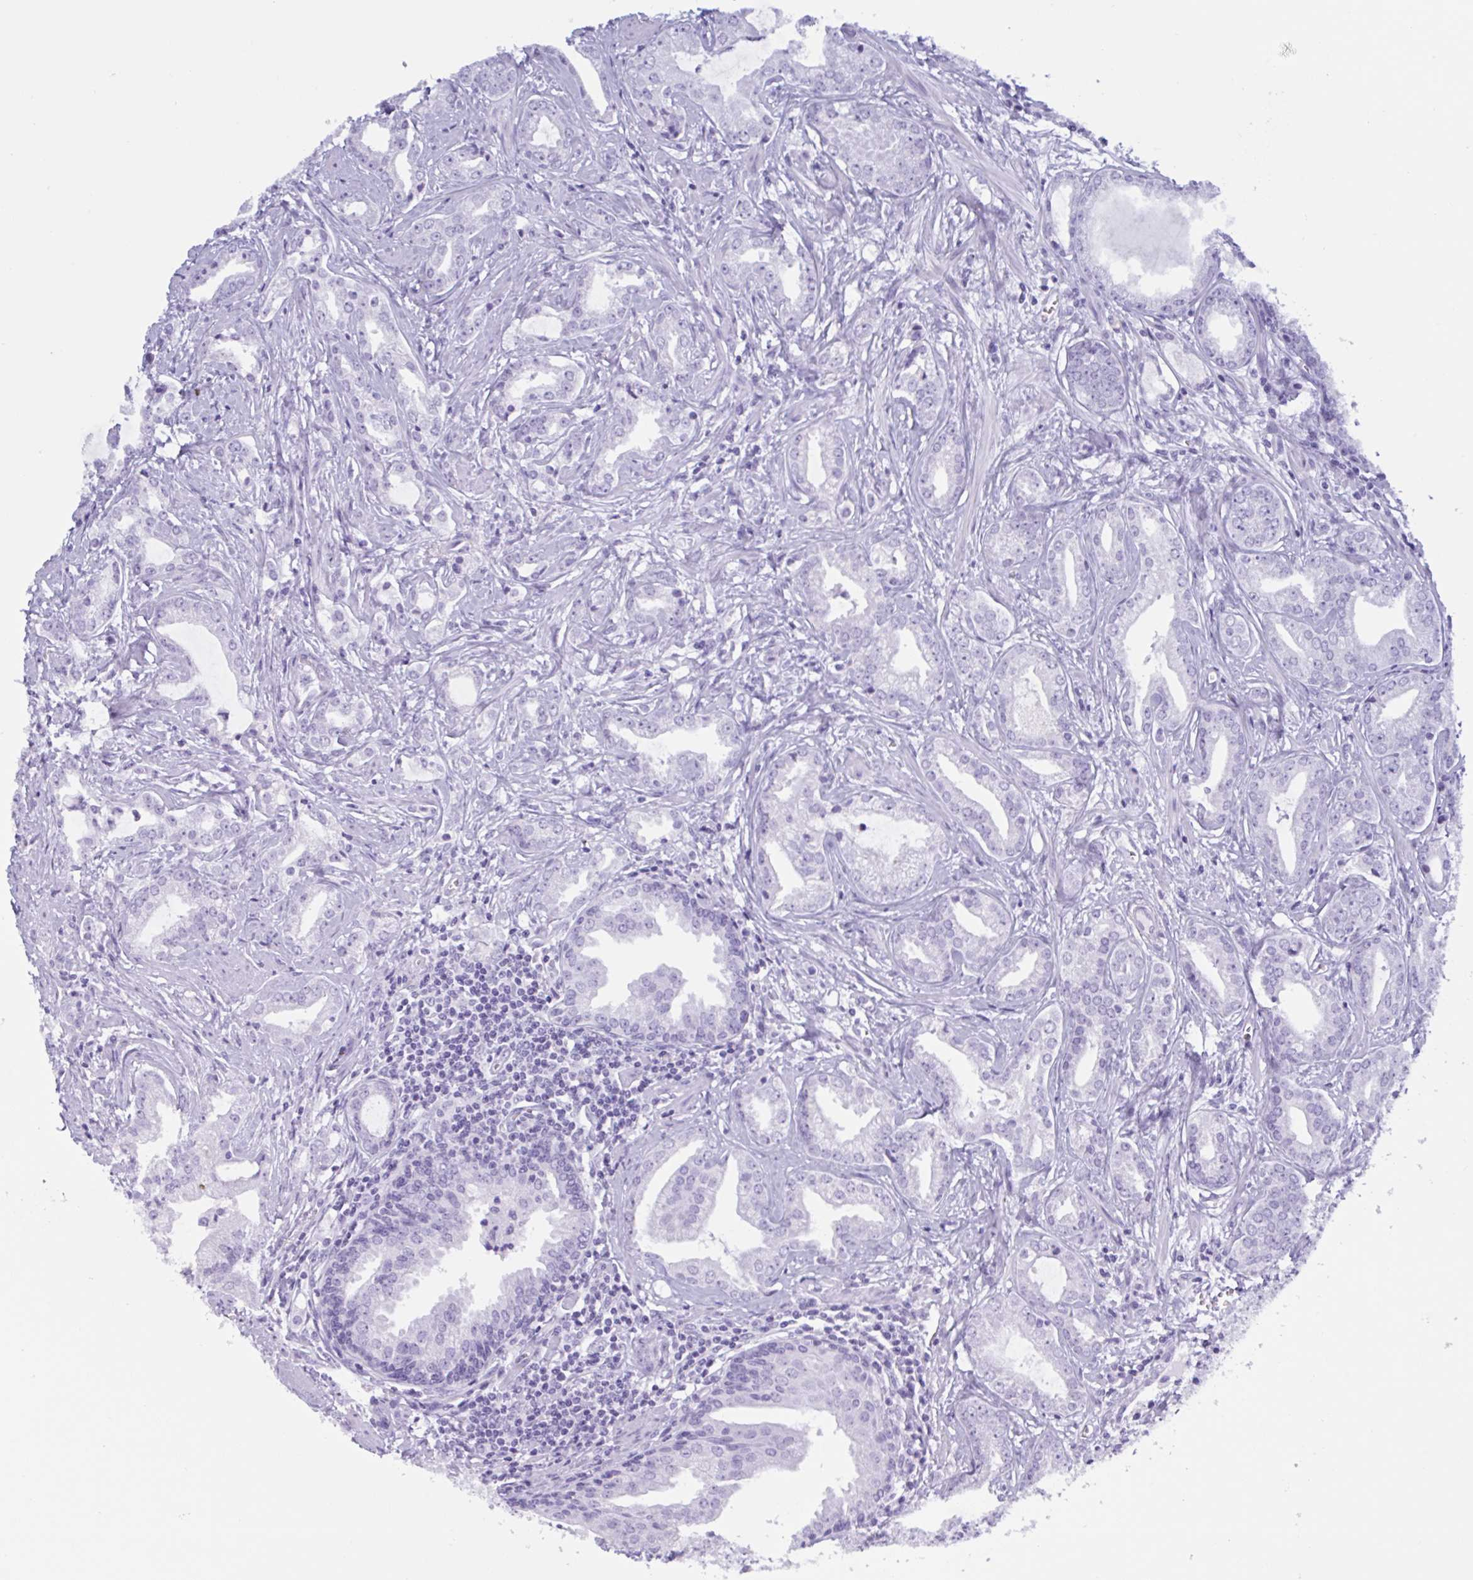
{"staining": {"intensity": "negative", "quantity": "none", "location": "none"}, "tissue": "prostate cancer", "cell_type": "Tumor cells", "image_type": "cancer", "snomed": [{"axis": "morphology", "description": "Adenocarcinoma, Medium grade"}, {"axis": "topography", "description": "Prostate"}], "caption": "High power microscopy image of an immunohistochemistry (IHC) image of prostate cancer (medium-grade adenocarcinoma), revealing no significant expression in tumor cells.", "gene": "MRGPRG", "patient": {"sex": "male", "age": 57}}